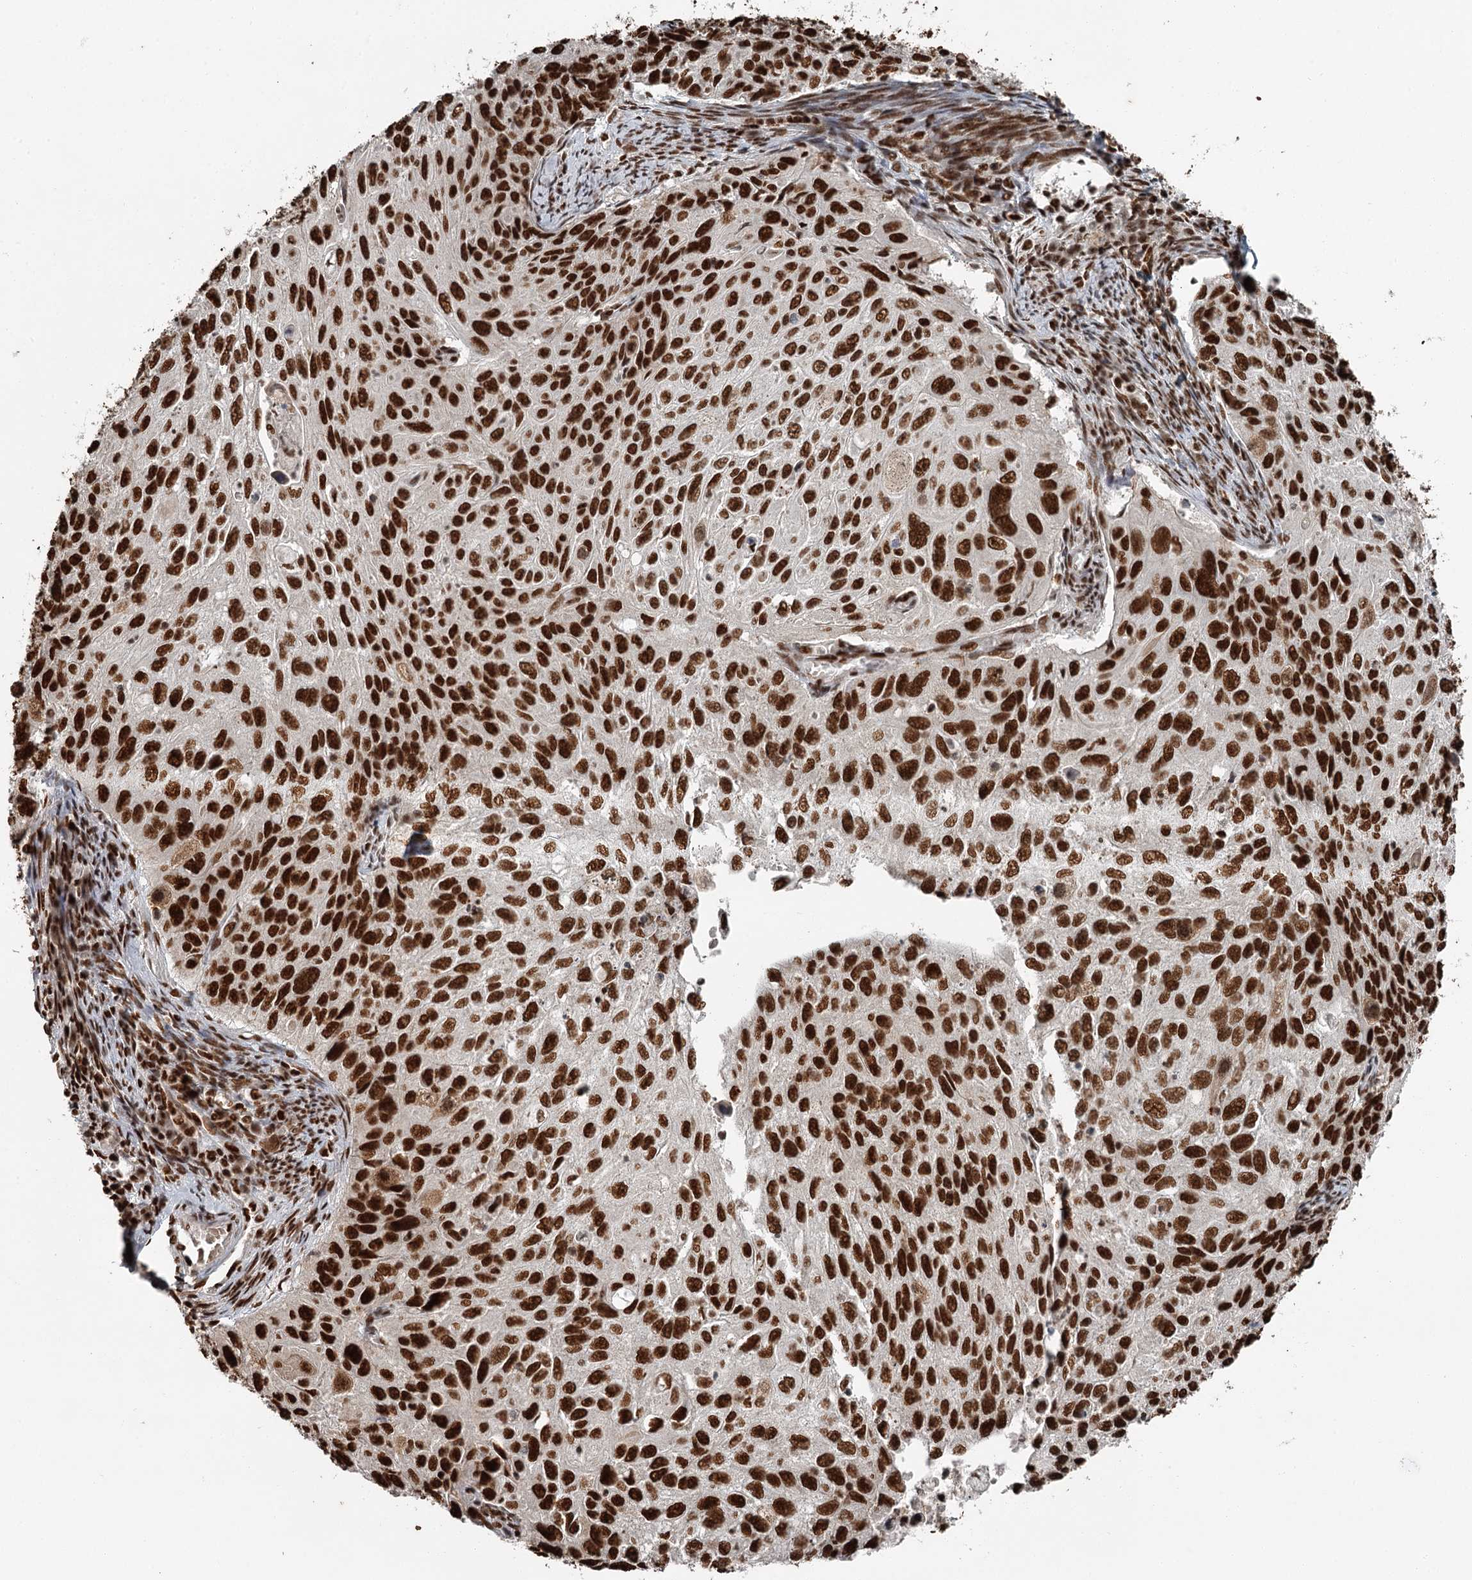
{"staining": {"intensity": "strong", "quantity": ">75%", "location": "nuclear"}, "tissue": "cervical cancer", "cell_type": "Tumor cells", "image_type": "cancer", "snomed": [{"axis": "morphology", "description": "Squamous cell carcinoma, NOS"}, {"axis": "topography", "description": "Cervix"}], "caption": "Immunohistochemistry (IHC) histopathology image of neoplastic tissue: cervical squamous cell carcinoma stained using immunohistochemistry exhibits high levels of strong protein expression localized specifically in the nuclear of tumor cells, appearing as a nuclear brown color.", "gene": "RBBP7", "patient": {"sex": "female", "age": 70}}